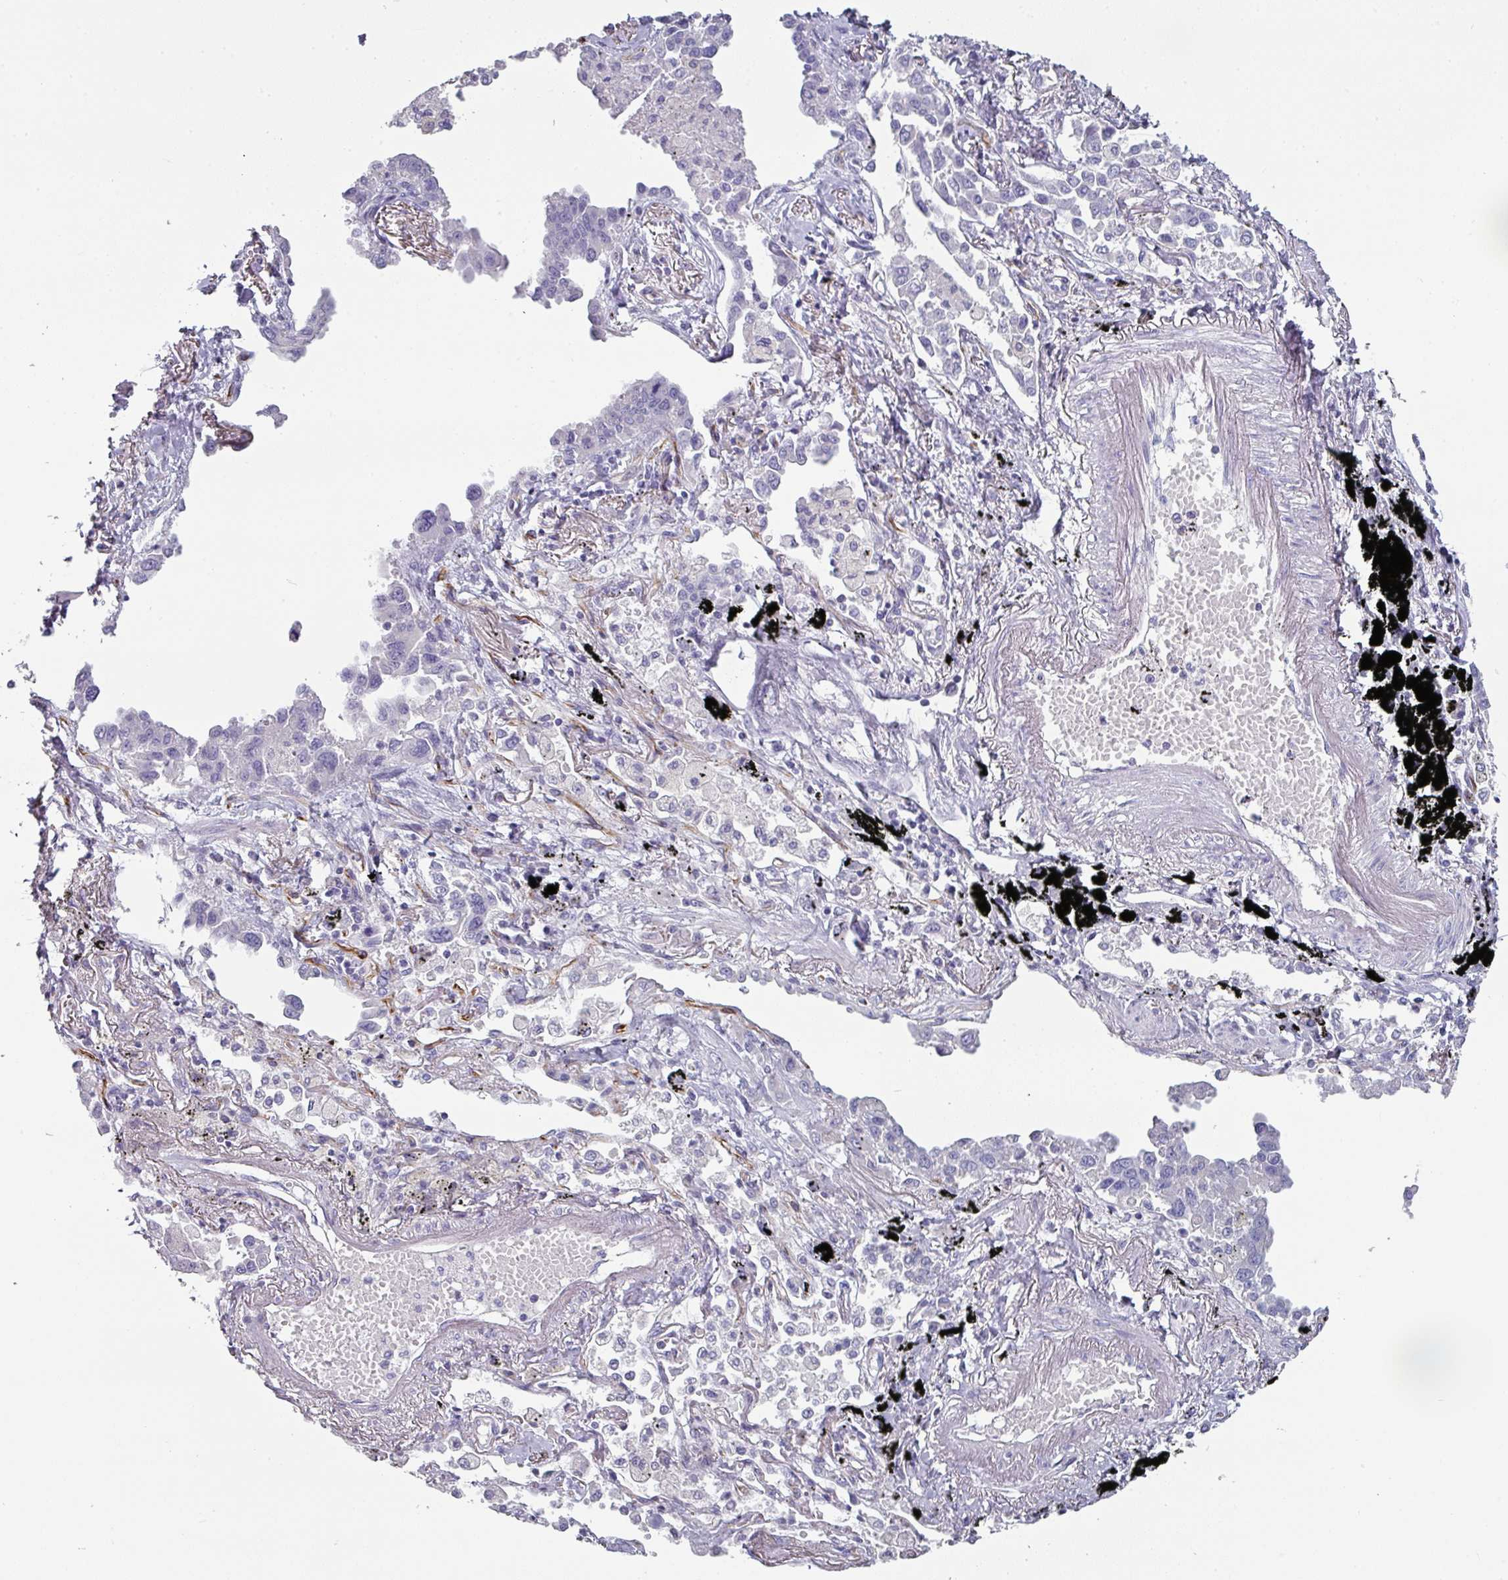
{"staining": {"intensity": "negative", "quantity": "none", "location": "none"}, "tissue": "lung cancer", "cell_type": "Tumor cells", "image_type": "cancer", "snomed": [{"axis": "morphology", "description": "Adenocarcinoma, NOS"}, {"axis": "topography", "description": "Lung"}], "caption": "Tumor cells are negative for protein expression in human lung cancer (adenocarcinoma).", "gene": "SLC17A7", "patient": {"sex": "male", "age": 67}}